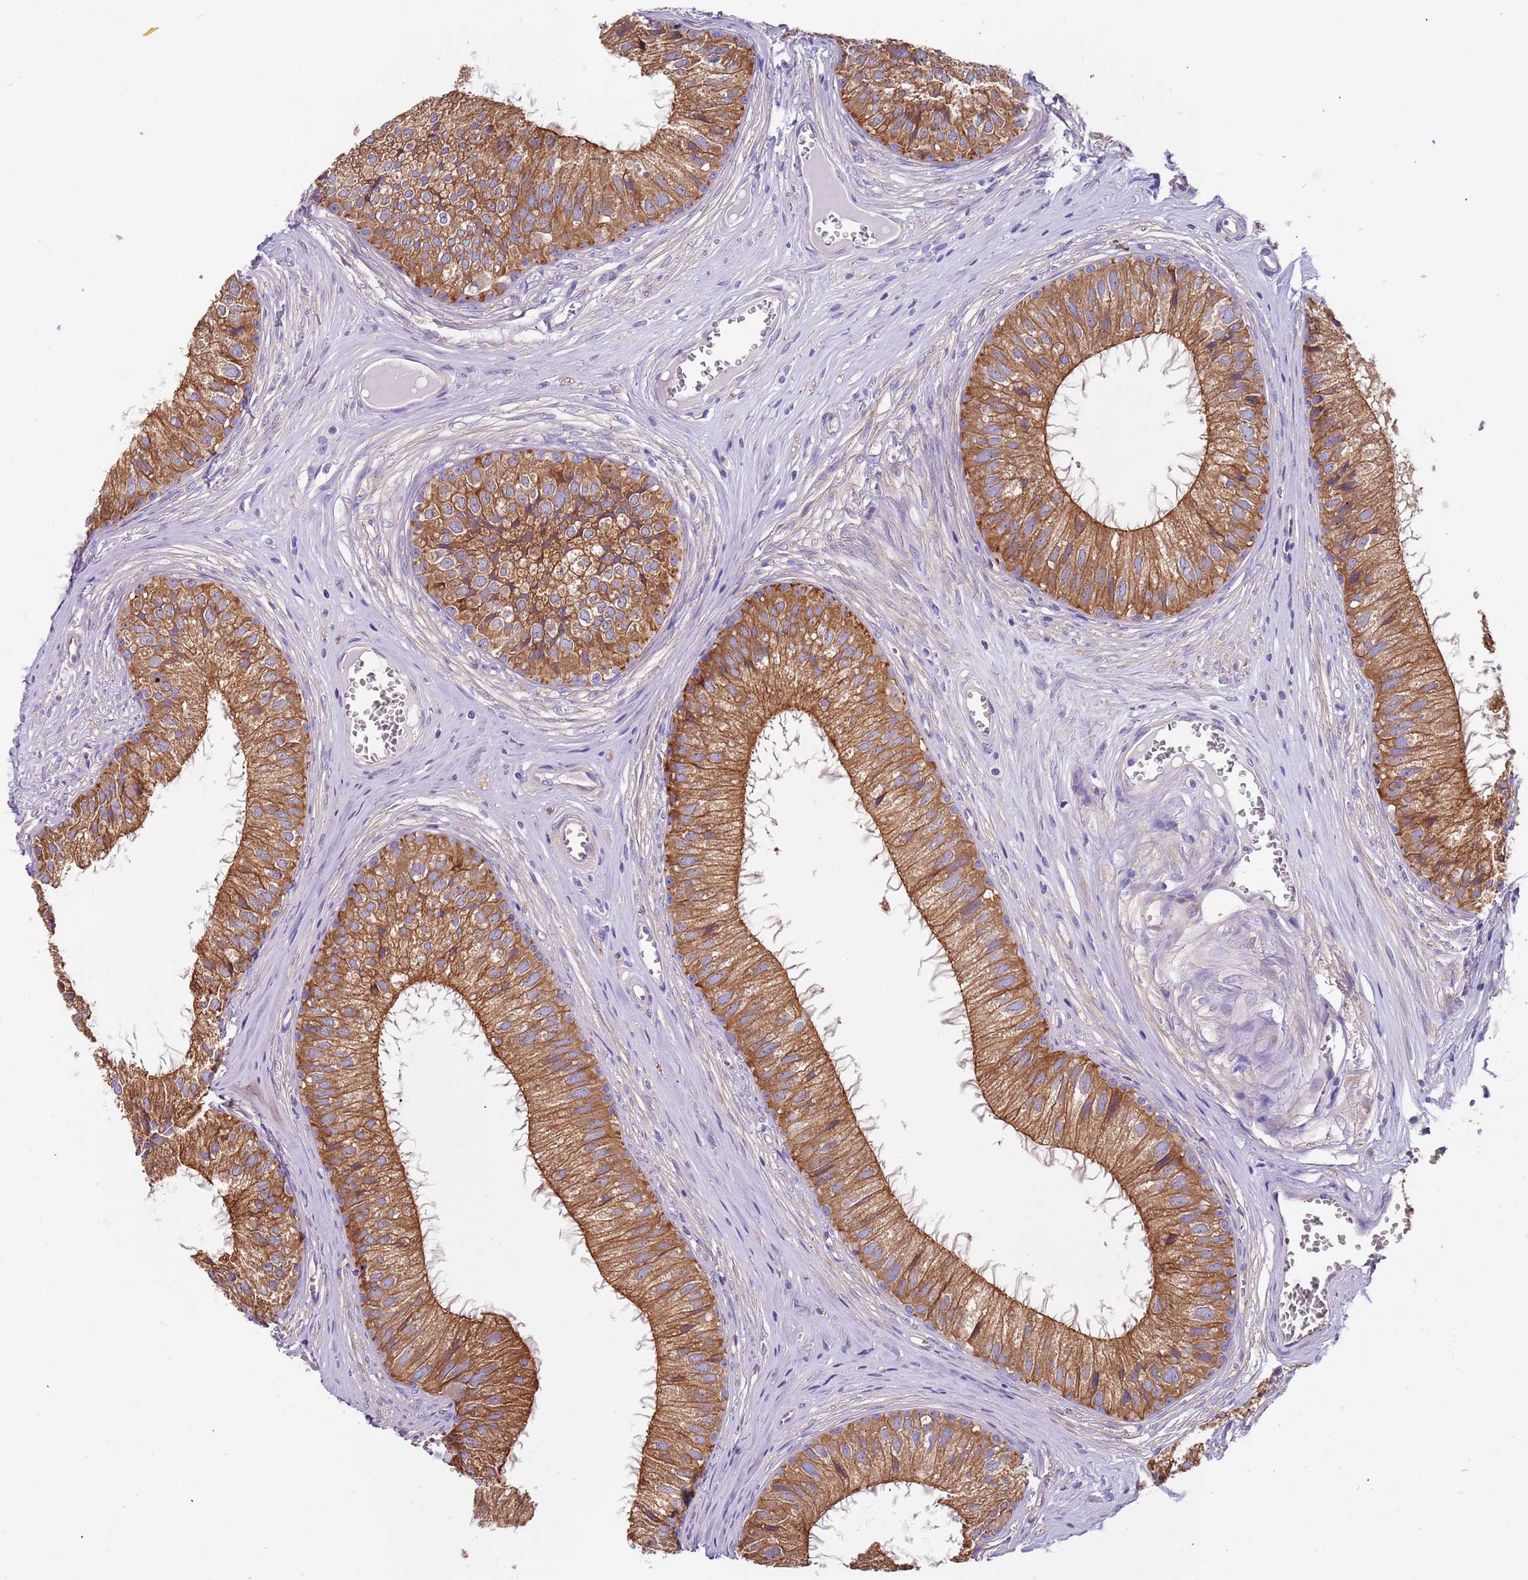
{"staining": {"intensity": "moderate", "quantity": ">75%", "location": "cytoplasmic/membranous"}, "tissue": "epididymis", "cell_type": "Glandular cells", "image_type": "normal", "snomed": [{"axis": "morphology", "description": "Normal tissue, NOS"}, {"axis": "topography", "description": "Epididymis"}], "caption": "This image demonstrates unremarkable epididymis stained with IHC to label a protein in brown. The cytoplasmic/membranous of glandular cells show moderate positivity for the protein. Nuclei are counter-stained blue.", "gene": "LAMB4", "patient": {"sex": "male", "age": 36}}